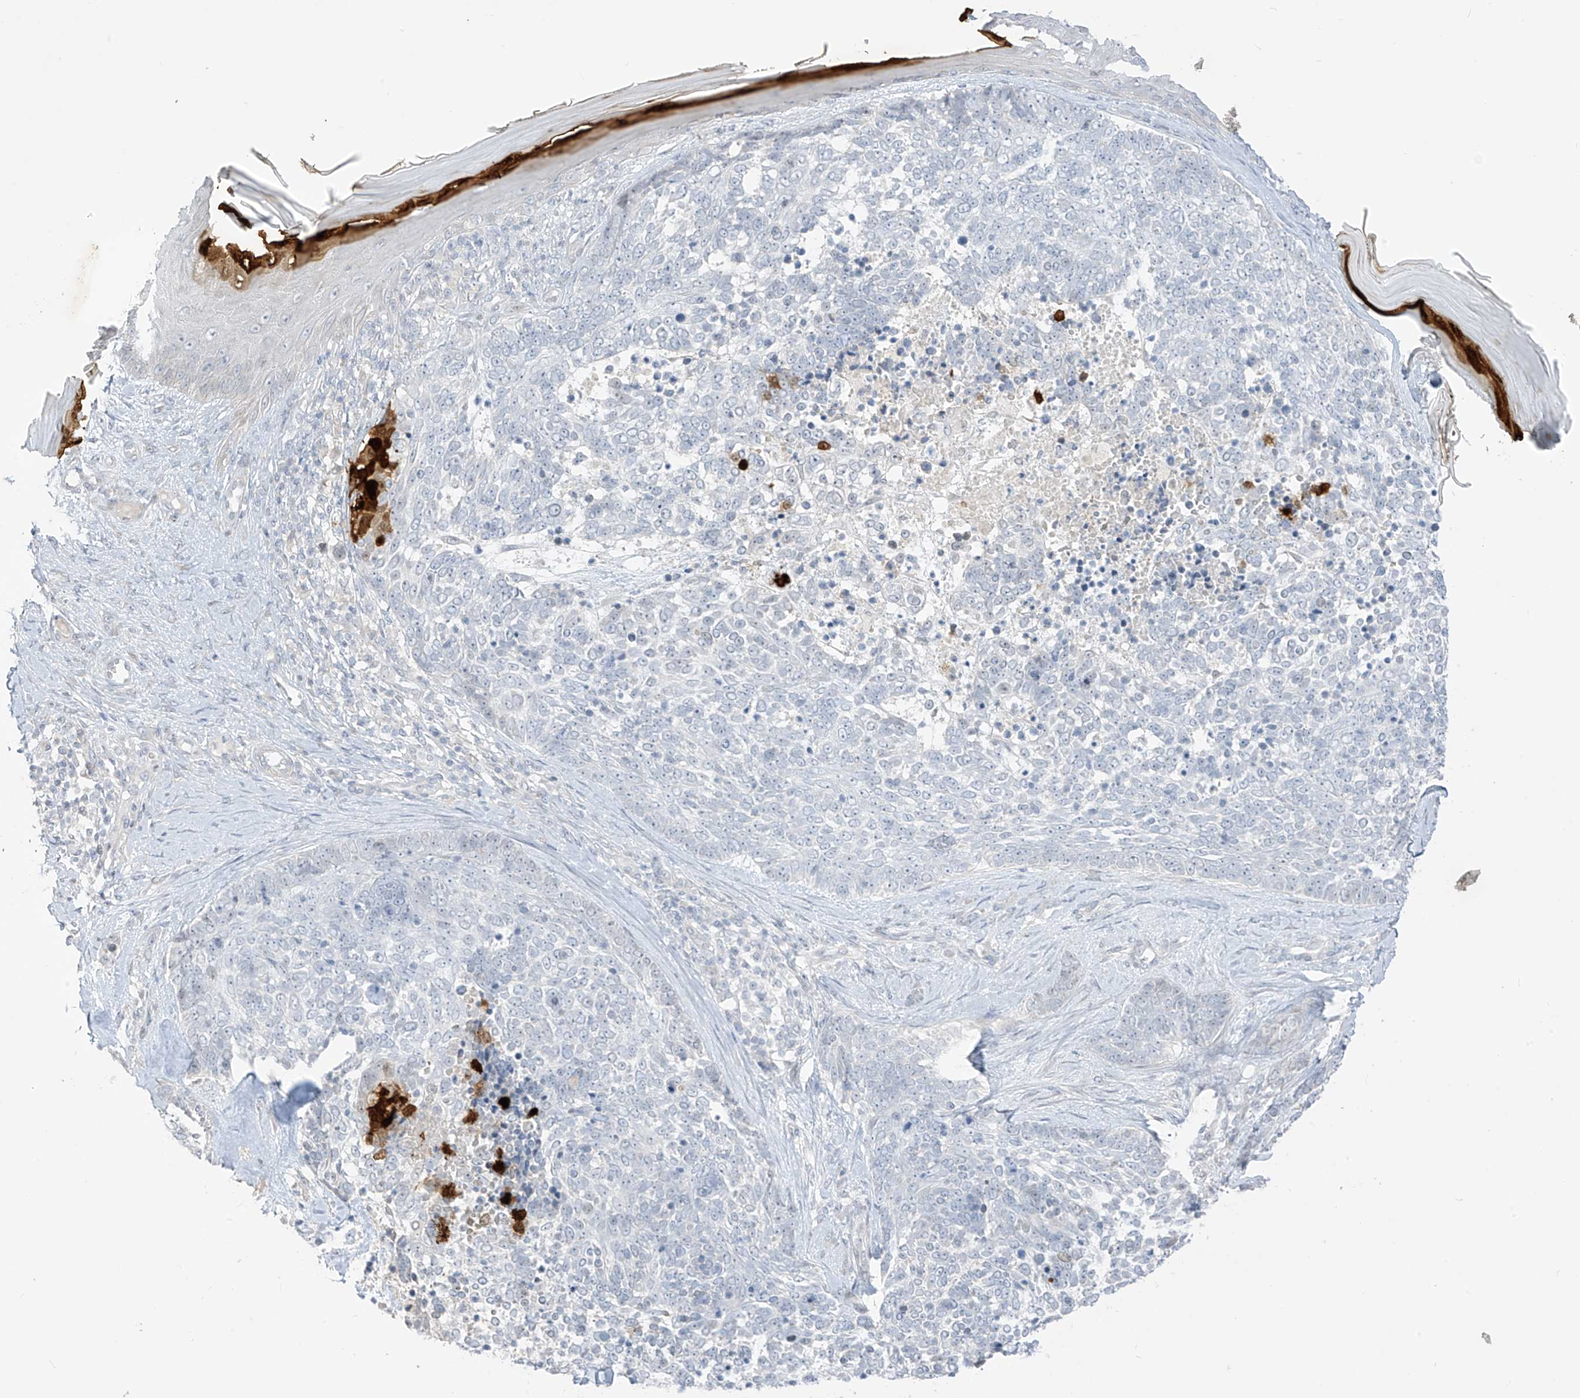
{"staining": {"intensity": "negative", "quantity": "none", "location": "none"}, "tissue": "skin cancer", "cell_type": "Tumor cells", "image_type": "cancer", "snomed": [{"axis": "morphology", "description": "Basal cell carcinoma"}, {"axis": "topography", "description": "Skin"}], "caption": "Tumor cells show no significant protein staining in skin basal cell carcinoma.", "gene": "ASPRV1", "patient": {"sex": "female", "age": 81}}